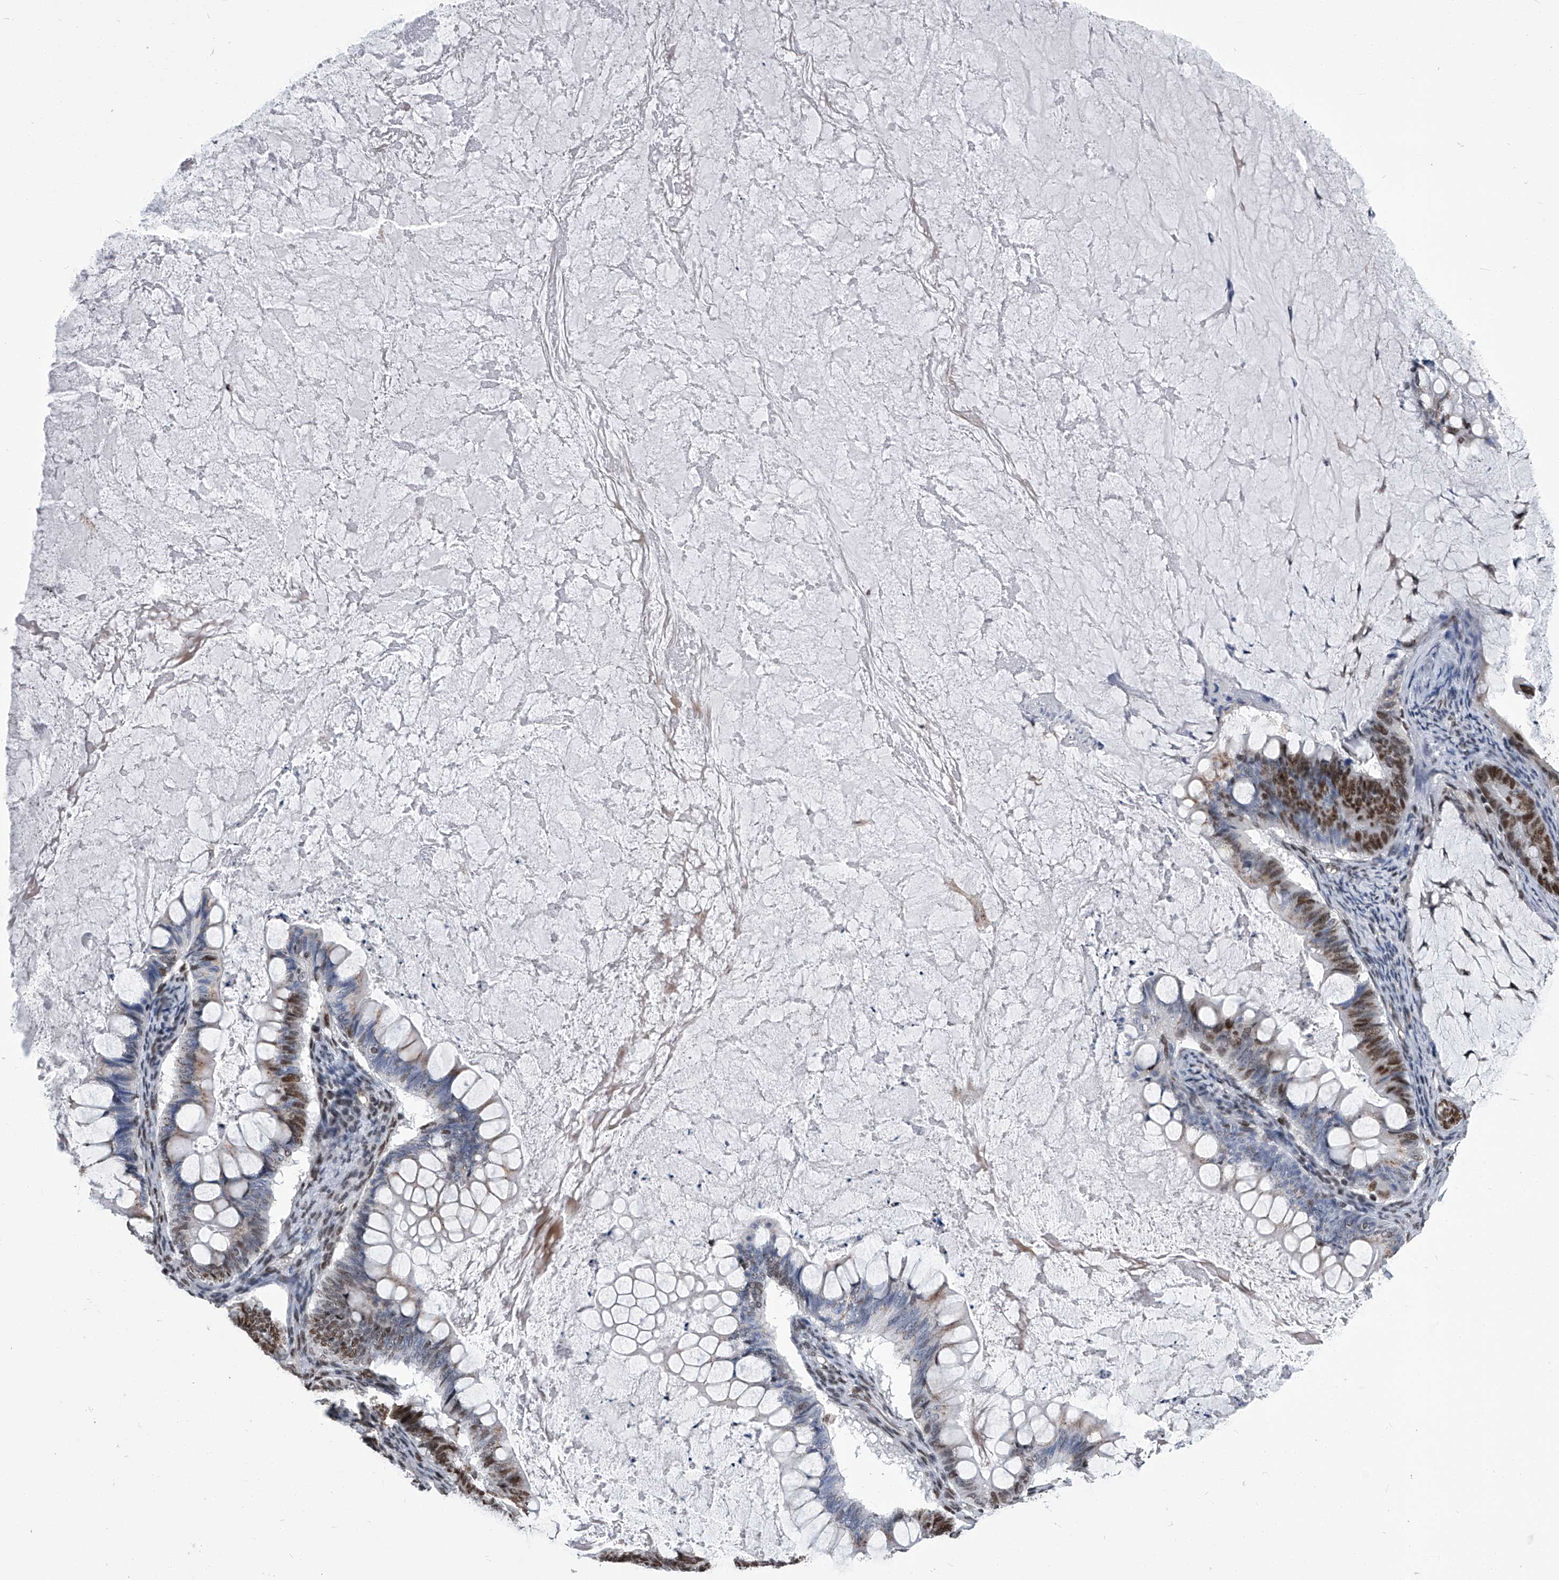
{"staining": {"intensity": "moderate", "quantity": "25%-75%", "location": "nuclear"}, "tissue": "ovarian cancer", "cell_type": "Tumor cells", "image_type": "cancer", "snomed": [{"axis": "morphology", "description": "Cystadenocarcinoma, mucinous, NOS"}, {"axis": "topography", "description": "Ovary"}], "caption": "Immunohistochemistry (IHC) (DAB) staining of mucinous cystadenocarcinoma (ovarian) shows moderate nuclear protein expression in about 25%-75% of tumor cells.", "gene": "SIM2", "patient": {"sex": "female", "age": 61}}